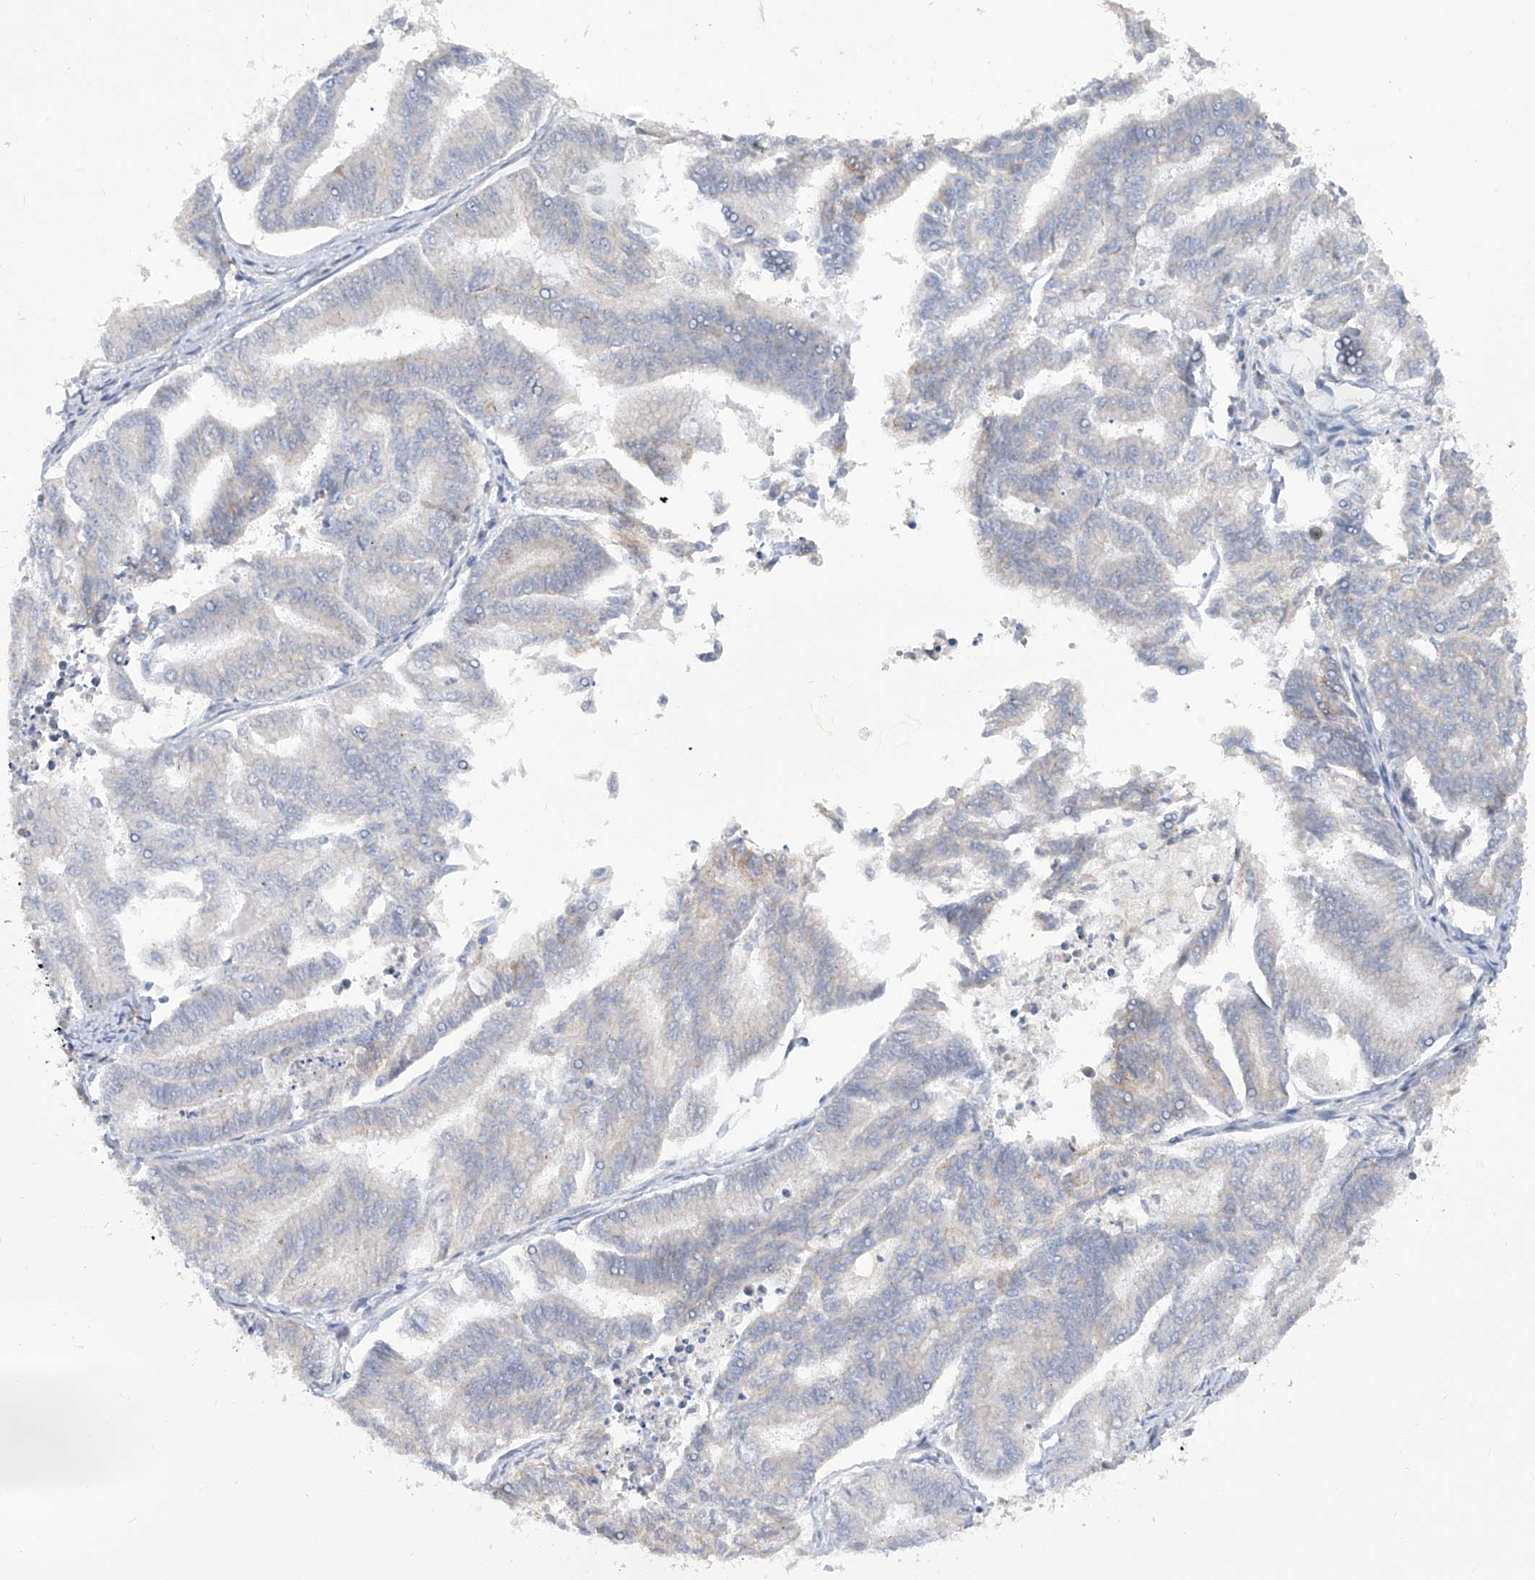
{"staining": {"intensity": "negative", "quantity": "none", "location": "none"}, "tissue": "endometrial cancer", "cell_type": "Tumor cells", "image_type": "cancer", "snomed": [{"axis": "morphology", "description": "Adenocarcinoma, NOS"}, {"axis": "topography", "description": "Endometrium"}], "caption": "This photomicrograph is of adenocarcinoma (endometrial) stained with immunohistochemistry to label a protein in brown with the nuclei are counter-stained blue. There is no expression in tumor cells.", "gene": "LRRC1", "patient": {"sex": "female", "age": 79}}